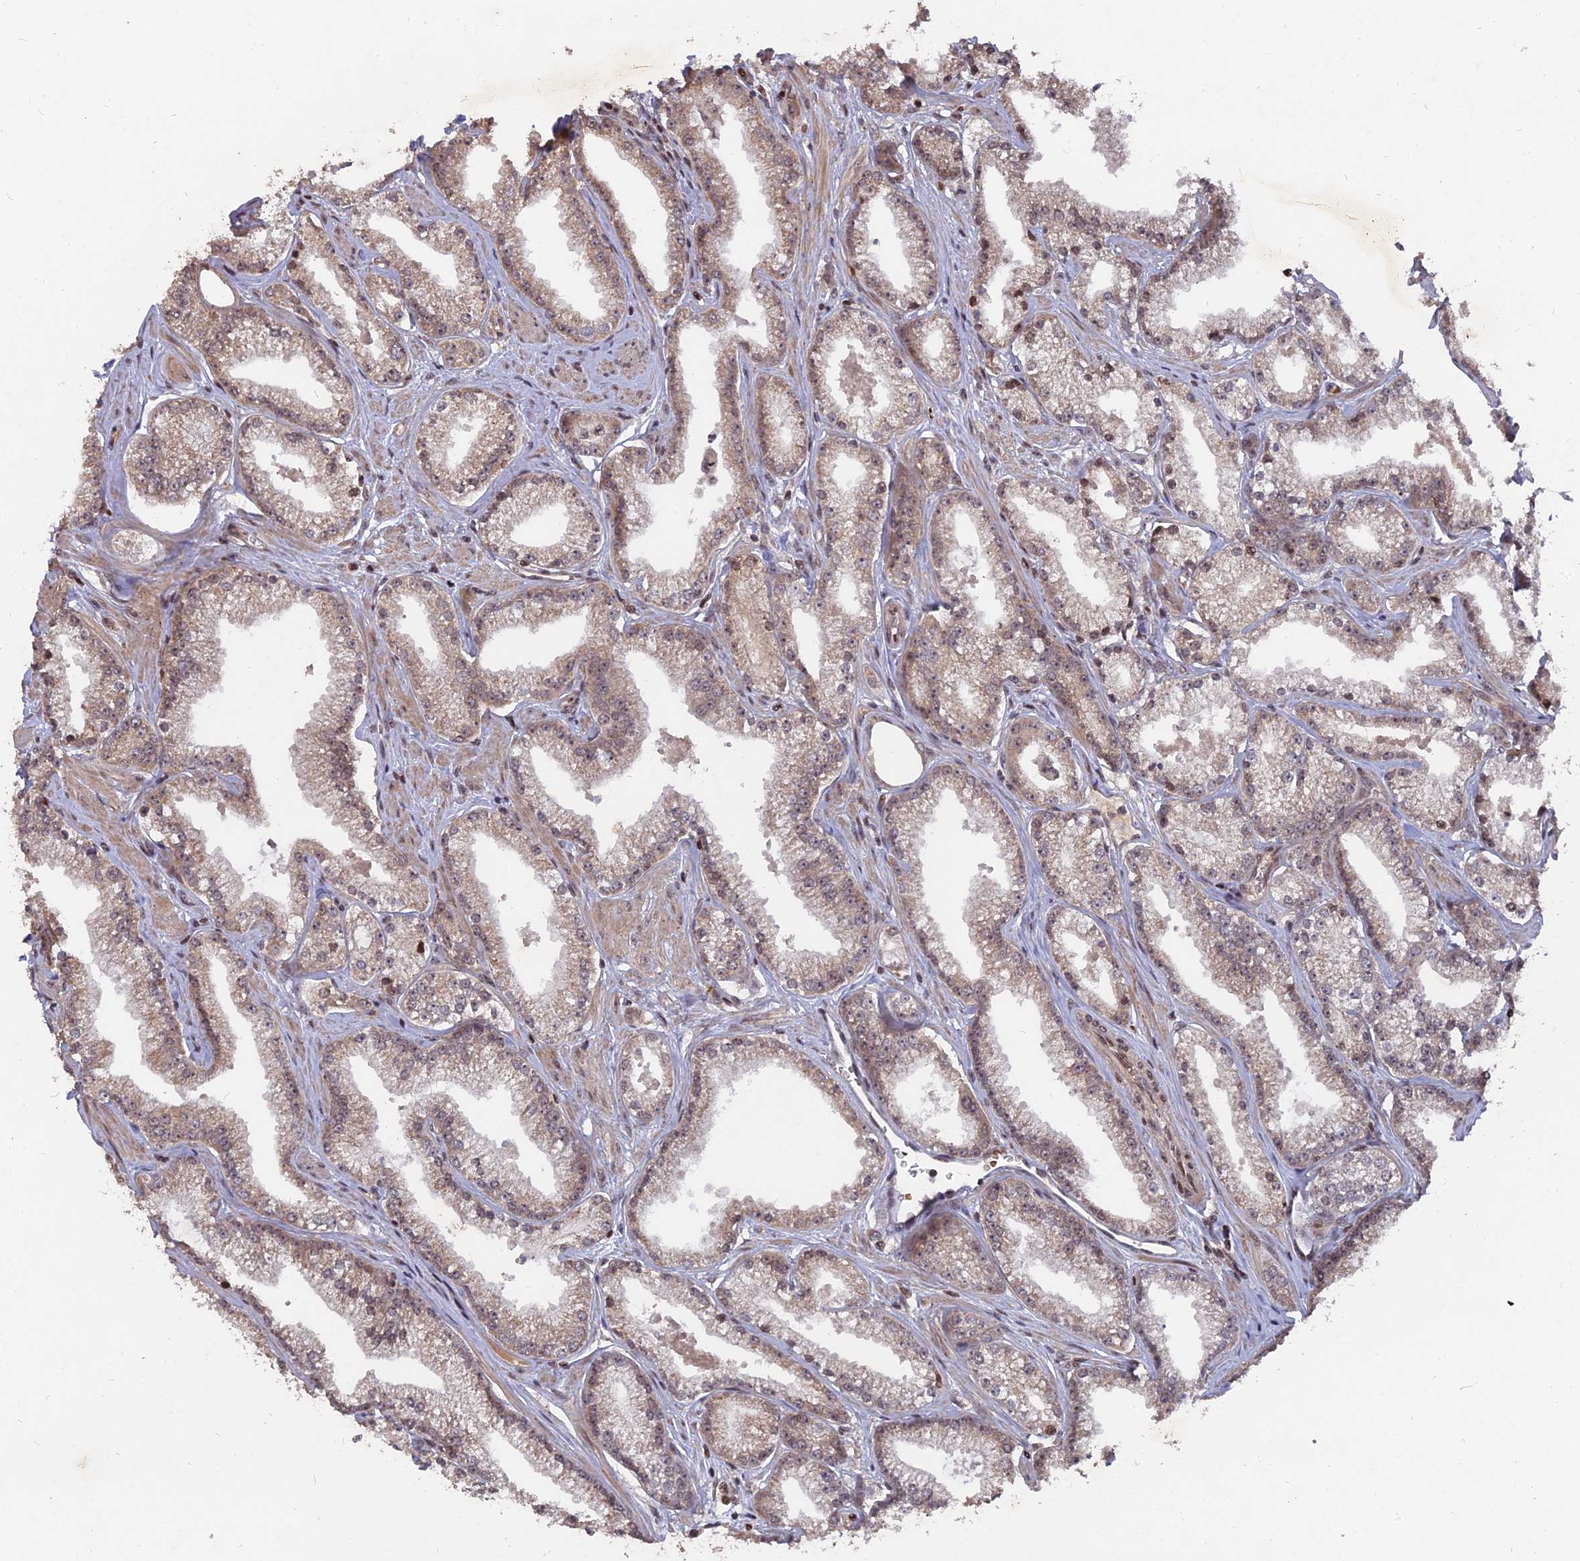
{"staining": {"intensity": "weak", "quantity": "25%-75%", "location": "nuclear"}, "tissue": "prostate cancer", "cell_type": "Tumor cells", "image_type": "cancer", "snomed": [{"axis": "morphology", "description": "Adenocarcinoma, High grade"}, {"axis": "topography", "description": "Prostate"}], "caption": "A brown stain shows weak nuclear expression of a protein in prostate adenocarcinoma (high-grade) tumor cells.", "gene": "NR1H3", "patient": {"sex": "male", "age": 67}}